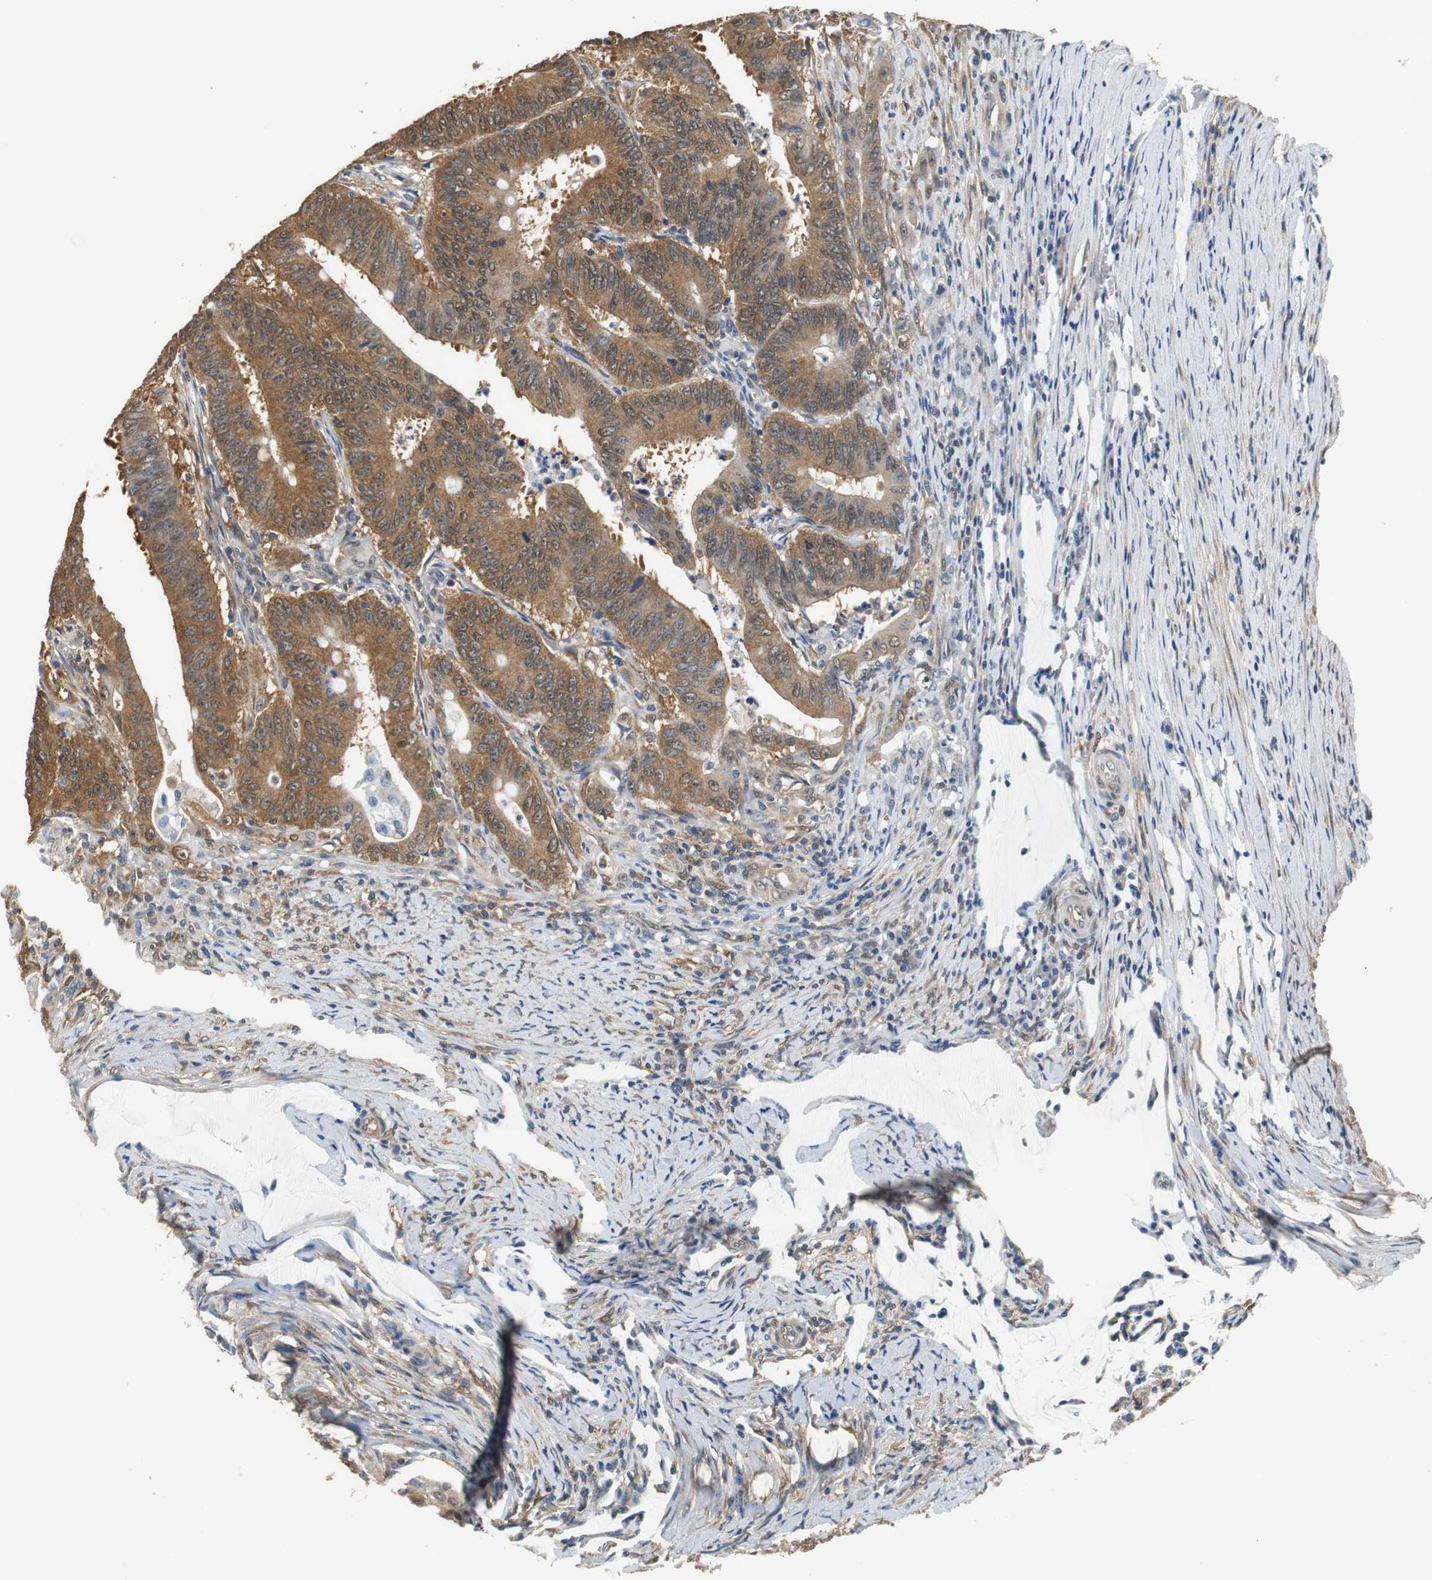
{"staining": {"intensity": "moderate", "quantity": ">75%", "location": "cytoplasmic/membranous"}, "tissue": "colorectal cancer", "cell_type": "Tumor cells", "image_type": "cancer", "snomed": [{"axis": "morphology", "description": "Adenocarcinoma, NOS"}, {"axis": "topography", "description": "Colon"}], "caption": "Adenocarcinoma (colorectal) stained for a protein (brown) exhibits moderate cytoplasmic/membranous positive staining in approximately >75% of tumor cells.", "gene": "UBQLN2", "patient": {"sex": "male", "age": 45}}